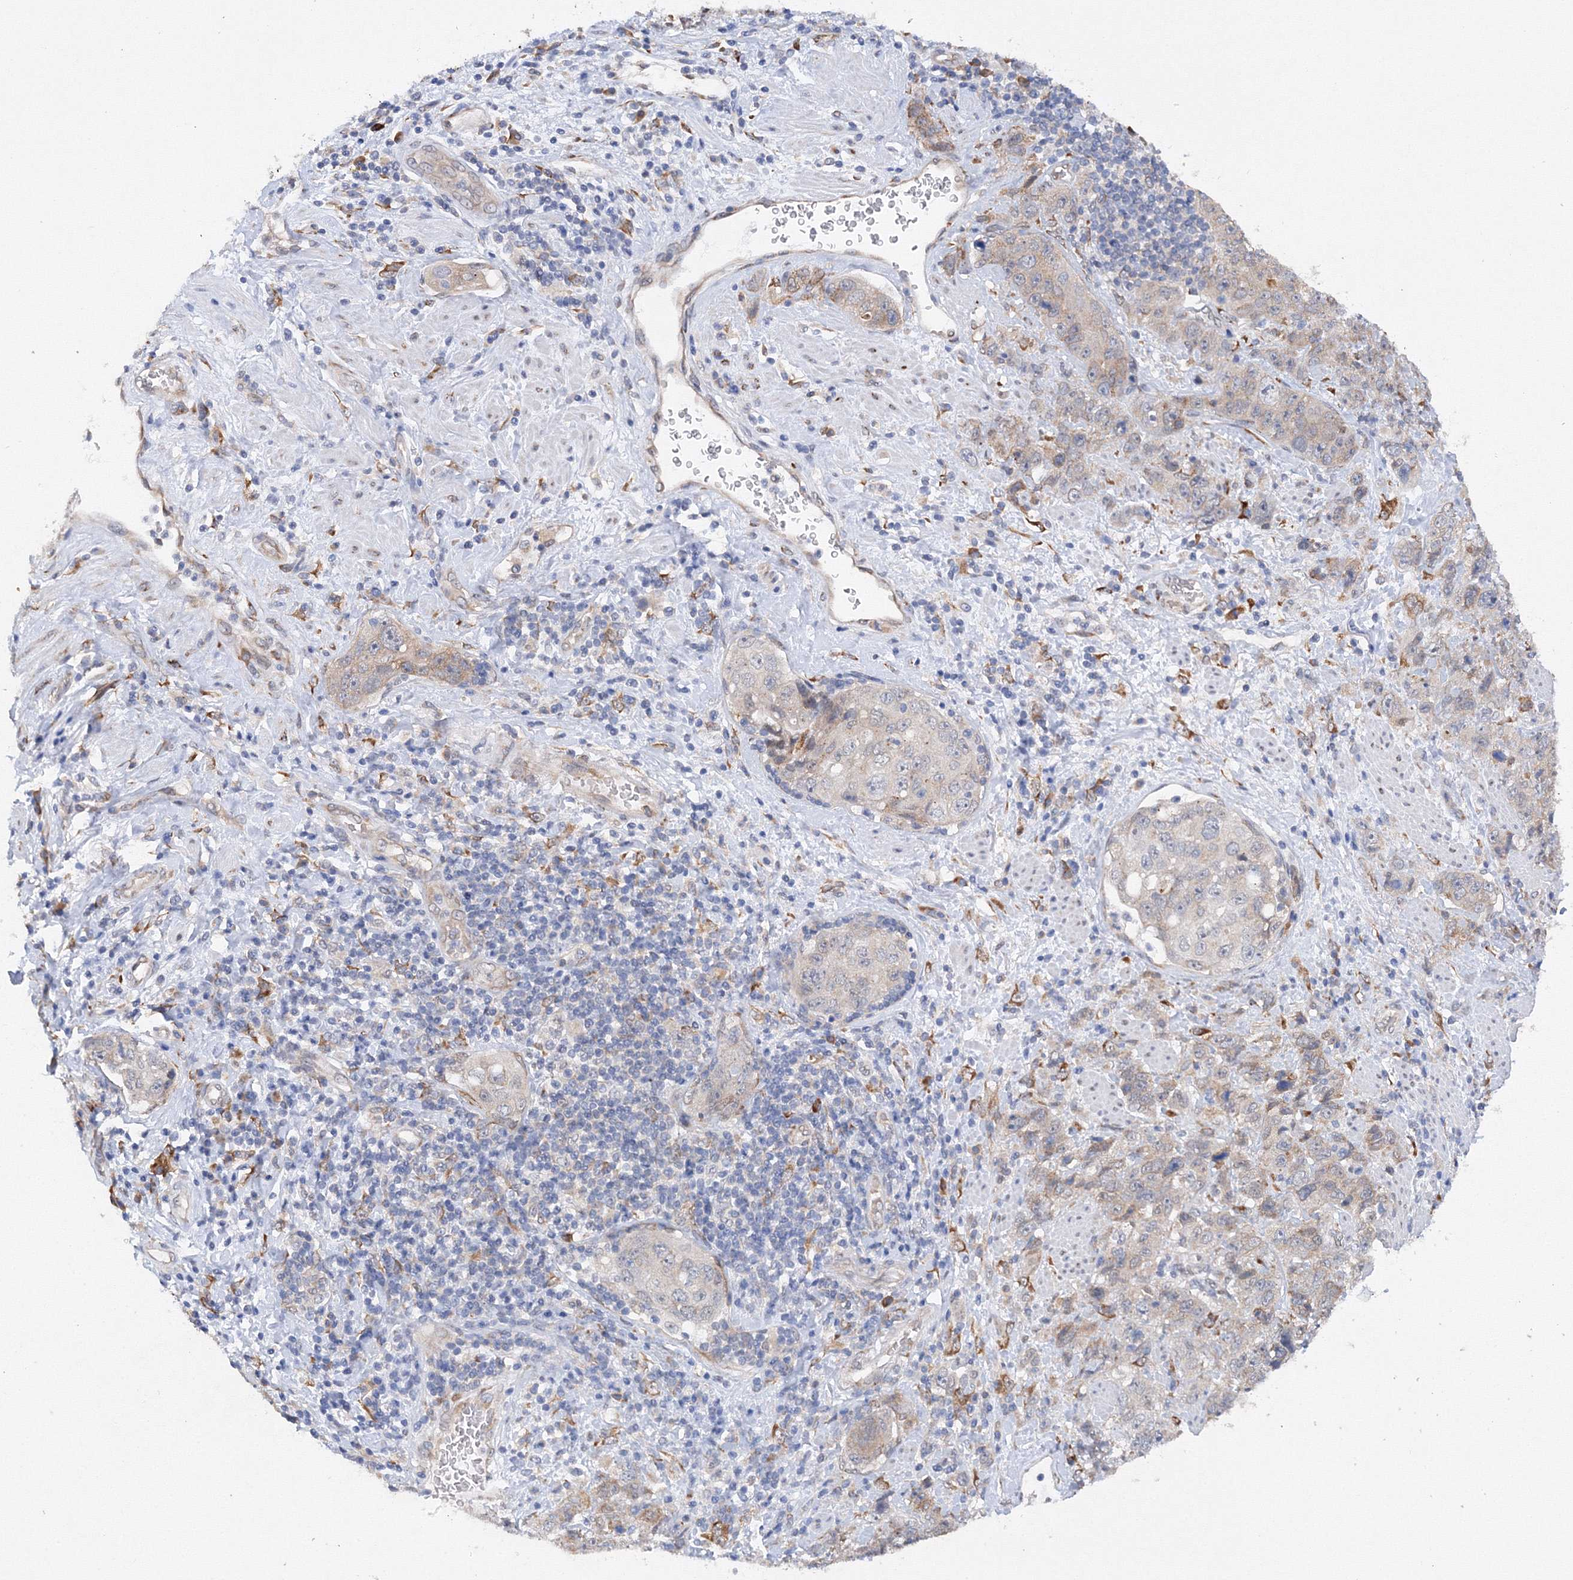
{"staining": {"intensity": "weak", "quantity": "25%-75%", "location": "cytoplasmic/membranous"}, "tissue": "stomach cancer", "cell_type": "Tumor cells", "image_type": "cancer", "snomed": [{"axis": "morphology", "description": "Adenocarcinoma, NOS"}, {"axis": "topography", "description": "Stomach"}], "caption": "Adenocarcinoma (stomach) tissue displays weak cytoplasmic/membranous expression in about 25%-75% of tumor cells", "gene": "DIS3L2", "patient": {"sex": "male", "age": 48}}